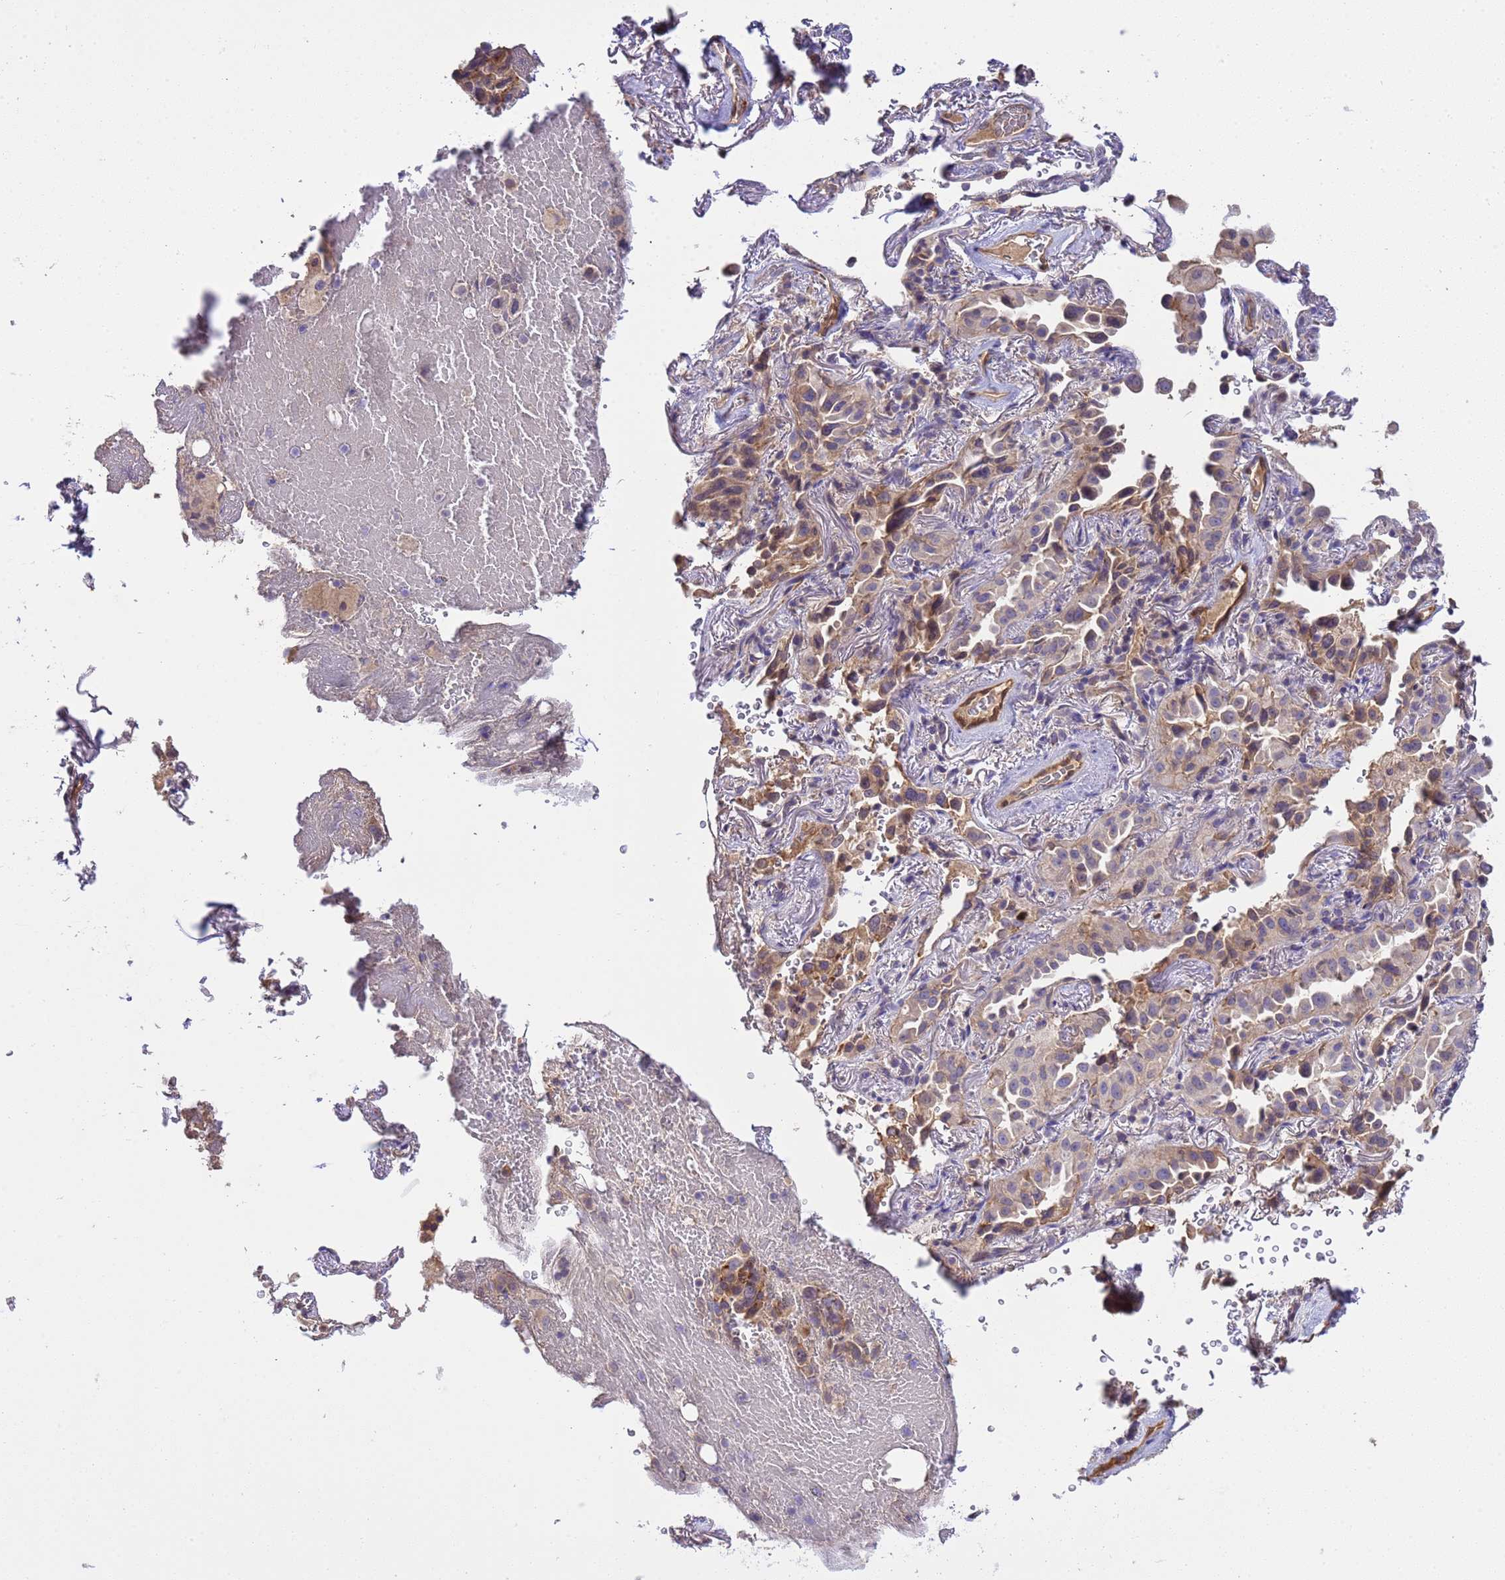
{"staining": {"intensity": "weak", "quantity": "25%-75%", "location": "cytoplasmic/membranous,nuclear"}, "tissue": "lung cancer", "cell_type": "Tumor cells", "image_type": "cancer", "snomed": [{"axis": "morphology", "description": "Adenocarcinoma, NOS"}, {"axis": "topography", "description": "Lung"}], "caption": "Lung cancer (adenocarcinoma) stained for a protein displays weak cytoplasmic/membranous and nuclear positivity in tumor cells.", "gene": "PLCXD3", "patient": {"sex": "female", "age": 69}}